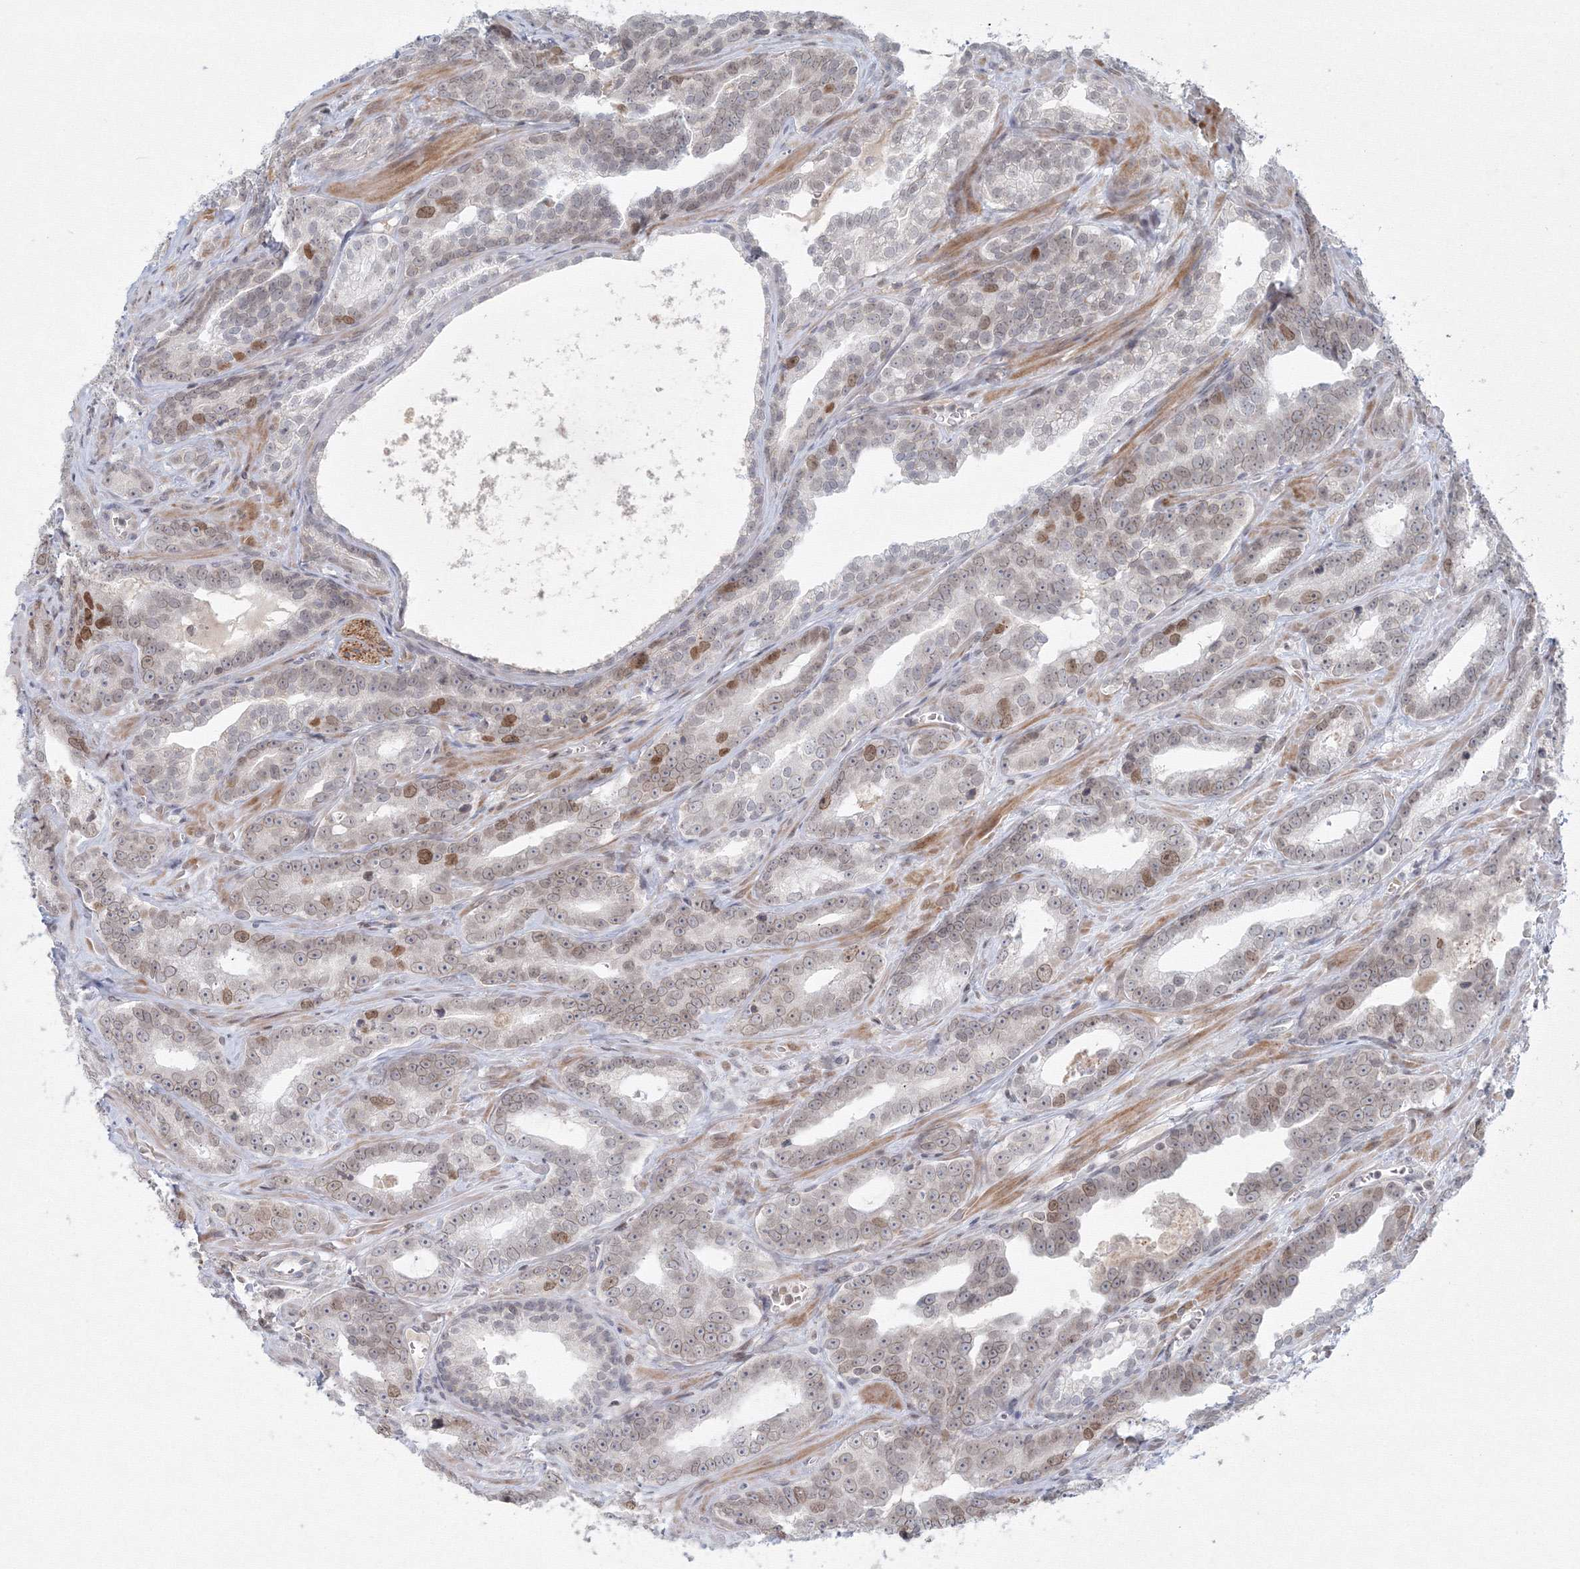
{"staining": {"intensity": "weak", "quantity": "<25%", "location": "nuclear"}, "tissue": "prostate cancer", "cell_type": "Tumor cells", "image_type": "cancer", "snomed": [{"axis": "morphology", "description": "Adenocarcinoma, High grade"}, {"axis": "topography", "description": "Prostate"}], "caption": "Immunohistochemistry micrograph of human prostate cancer stained for a protein (brown), which shows no expression in tumor cells.", "gene": "KIF4A", "patient": {"sex": "male", "age": 62}}